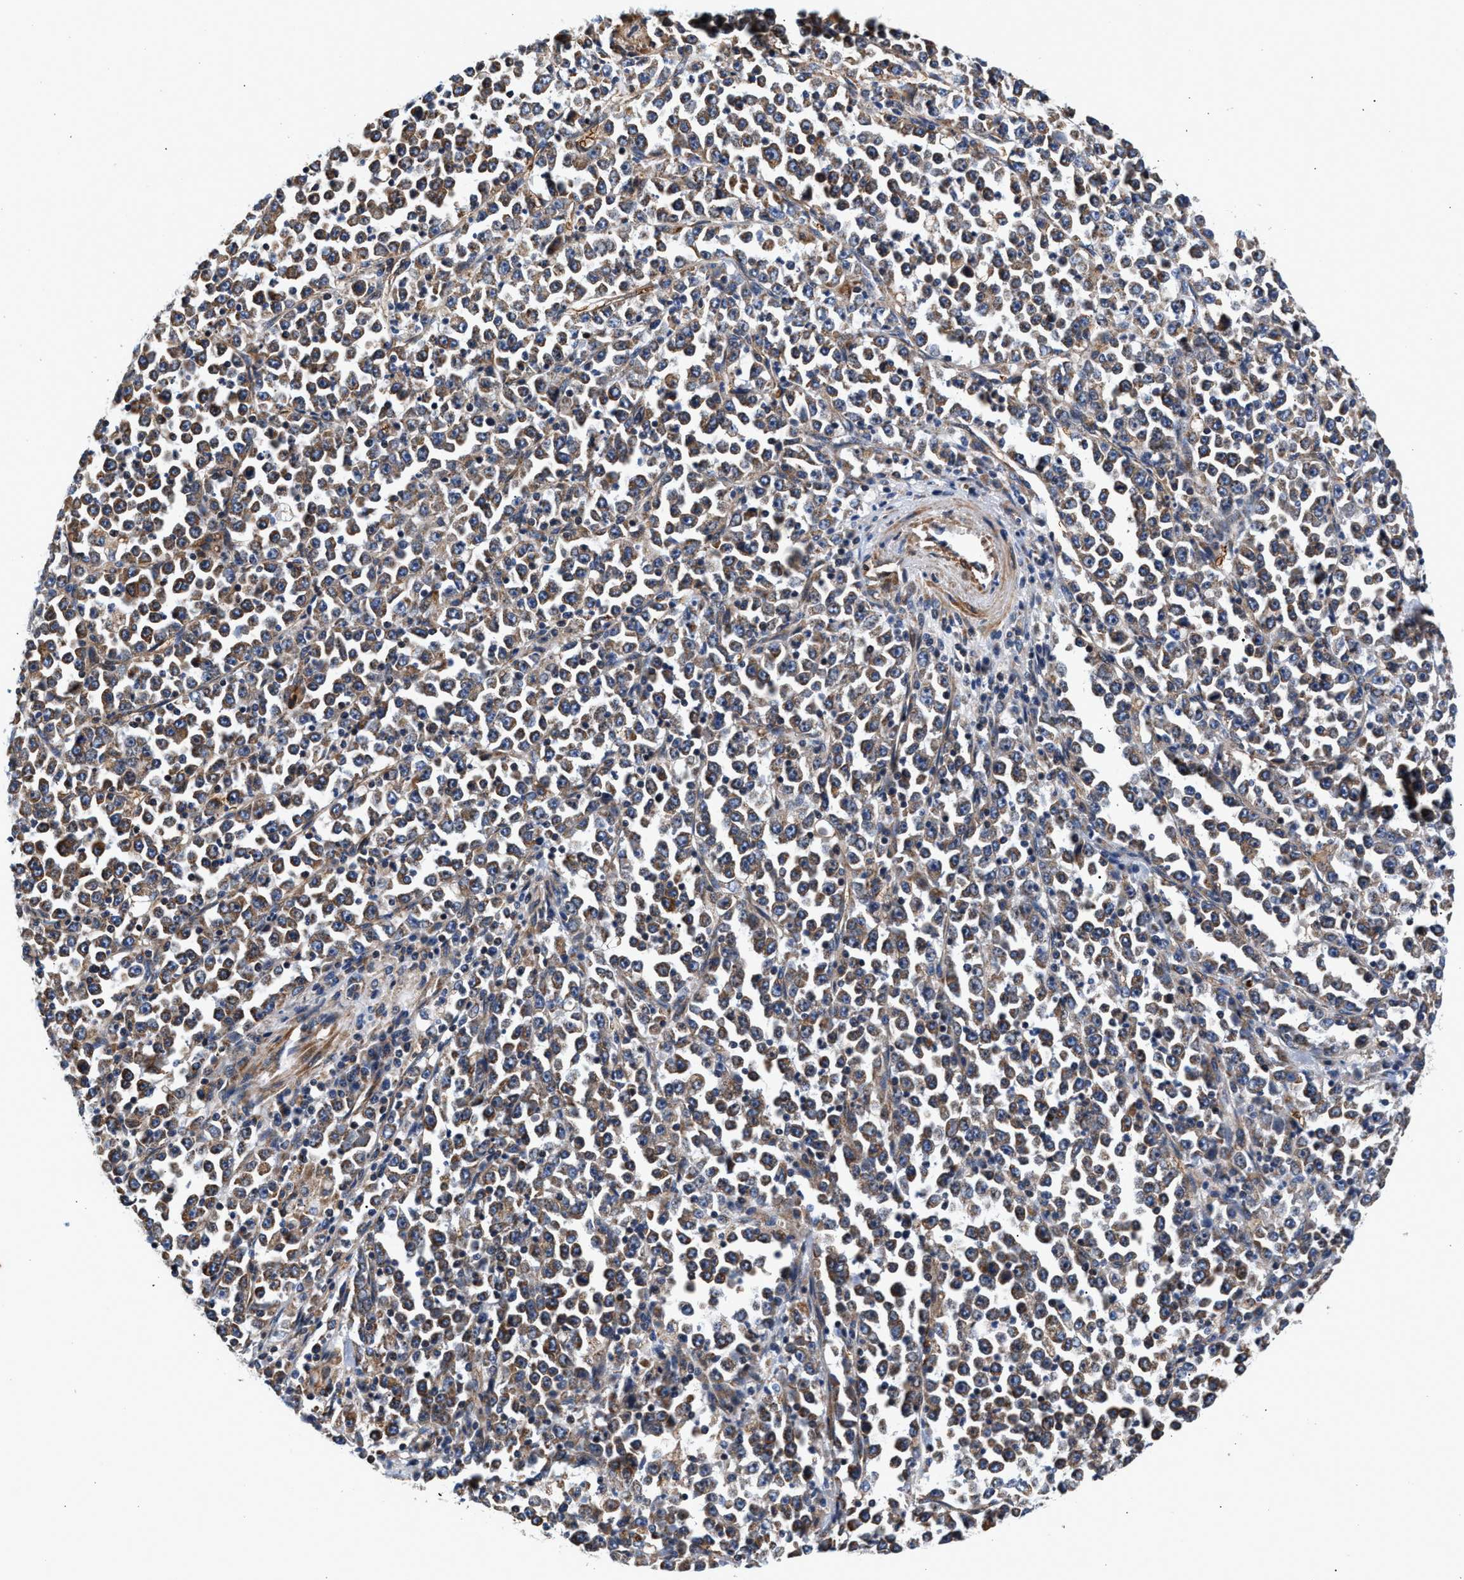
{"staining": {"intensity": "weak", "quantity": ">75%", "location": "cytoplasmic/membranous"}, "tissue": "stomach cancer", "cell_type": "Tumor cells", "image_type": "cancer", "snomed": [{"axis": "morphology", "description": "Normal tissue, NOS"}, {"axis": "morphology", "description": "Adenocarcinoma, NOS"}, {"axis": "topography", "description": "Stomach, upper"}, {"axis": "topography", "description": "Stomach"}], "caption": "Brown immunohistochemical staining in human adenocarcinoma (stomach) displays weak cytoplasmic/membranous positivity in about >75% of tumor cells. Immunohistochemistry (ihc) stains the protein of interest in brown and the nuclei are stained blue.", "gene": "SGK1", "patient": {"sex": "male", "age": 59}}